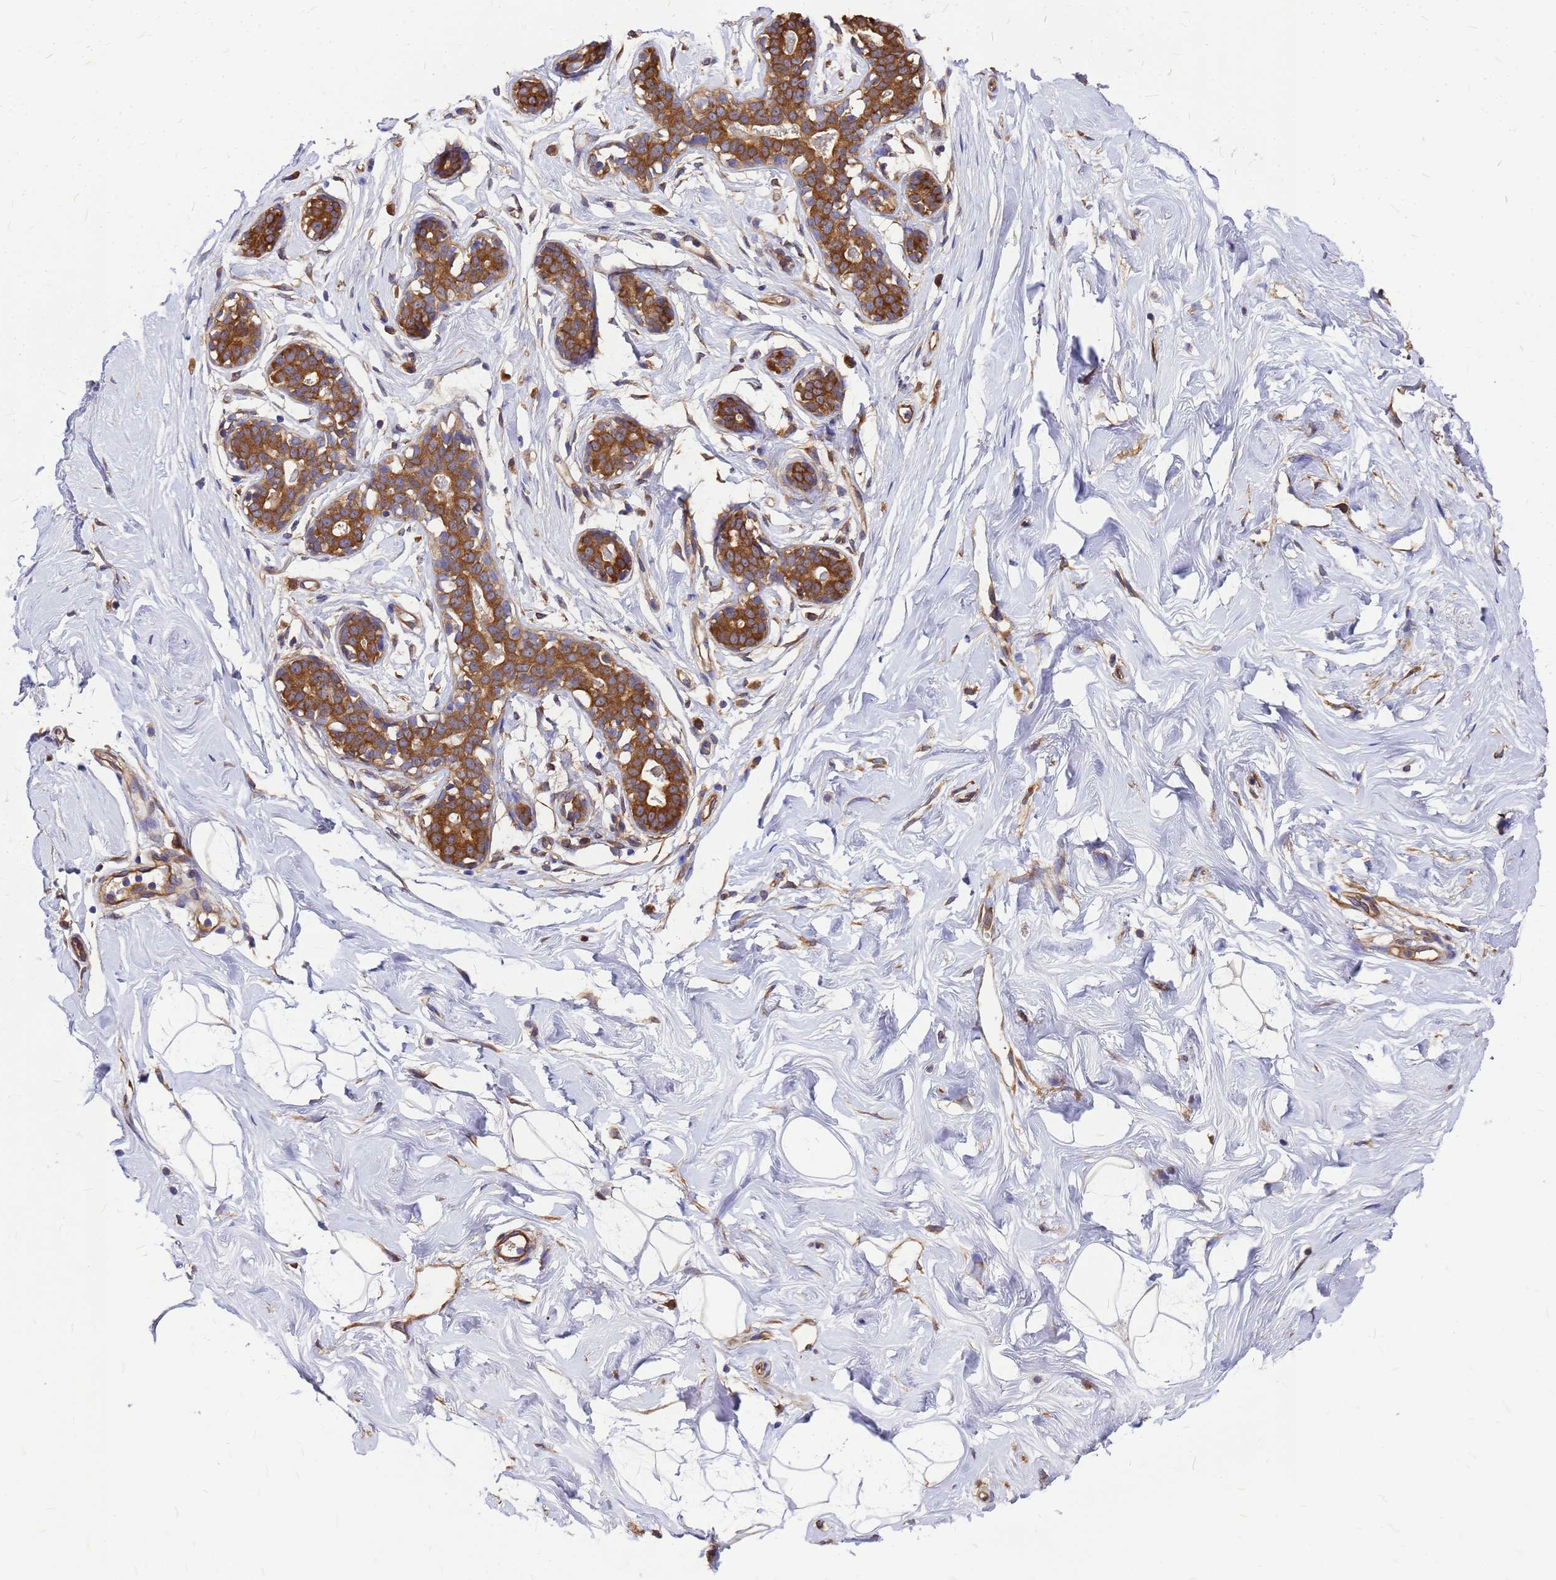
{"staining": {"intensity": "moderate", "quantity": "25%-75%", "location": "cytoplasmic/membranous"}, "tissue": "breast", "cell_type": "Adipocytes", "image_type": "normal", "snomed": [{"axis": "morphology", "description": "Normal tissue, NOS"}, {"axis": "morphology", "description": "Adenoma, NOS"}, {"axis": "topography", "description": "Breast"}], "caption": "This is a micrograph of IHC staining of unremarkable breast, which shows moderate expression in the cytoplasmic/membranous of adipocytes.", "gene": "GID4", "patient": {"sex": "female", "age": 23}}